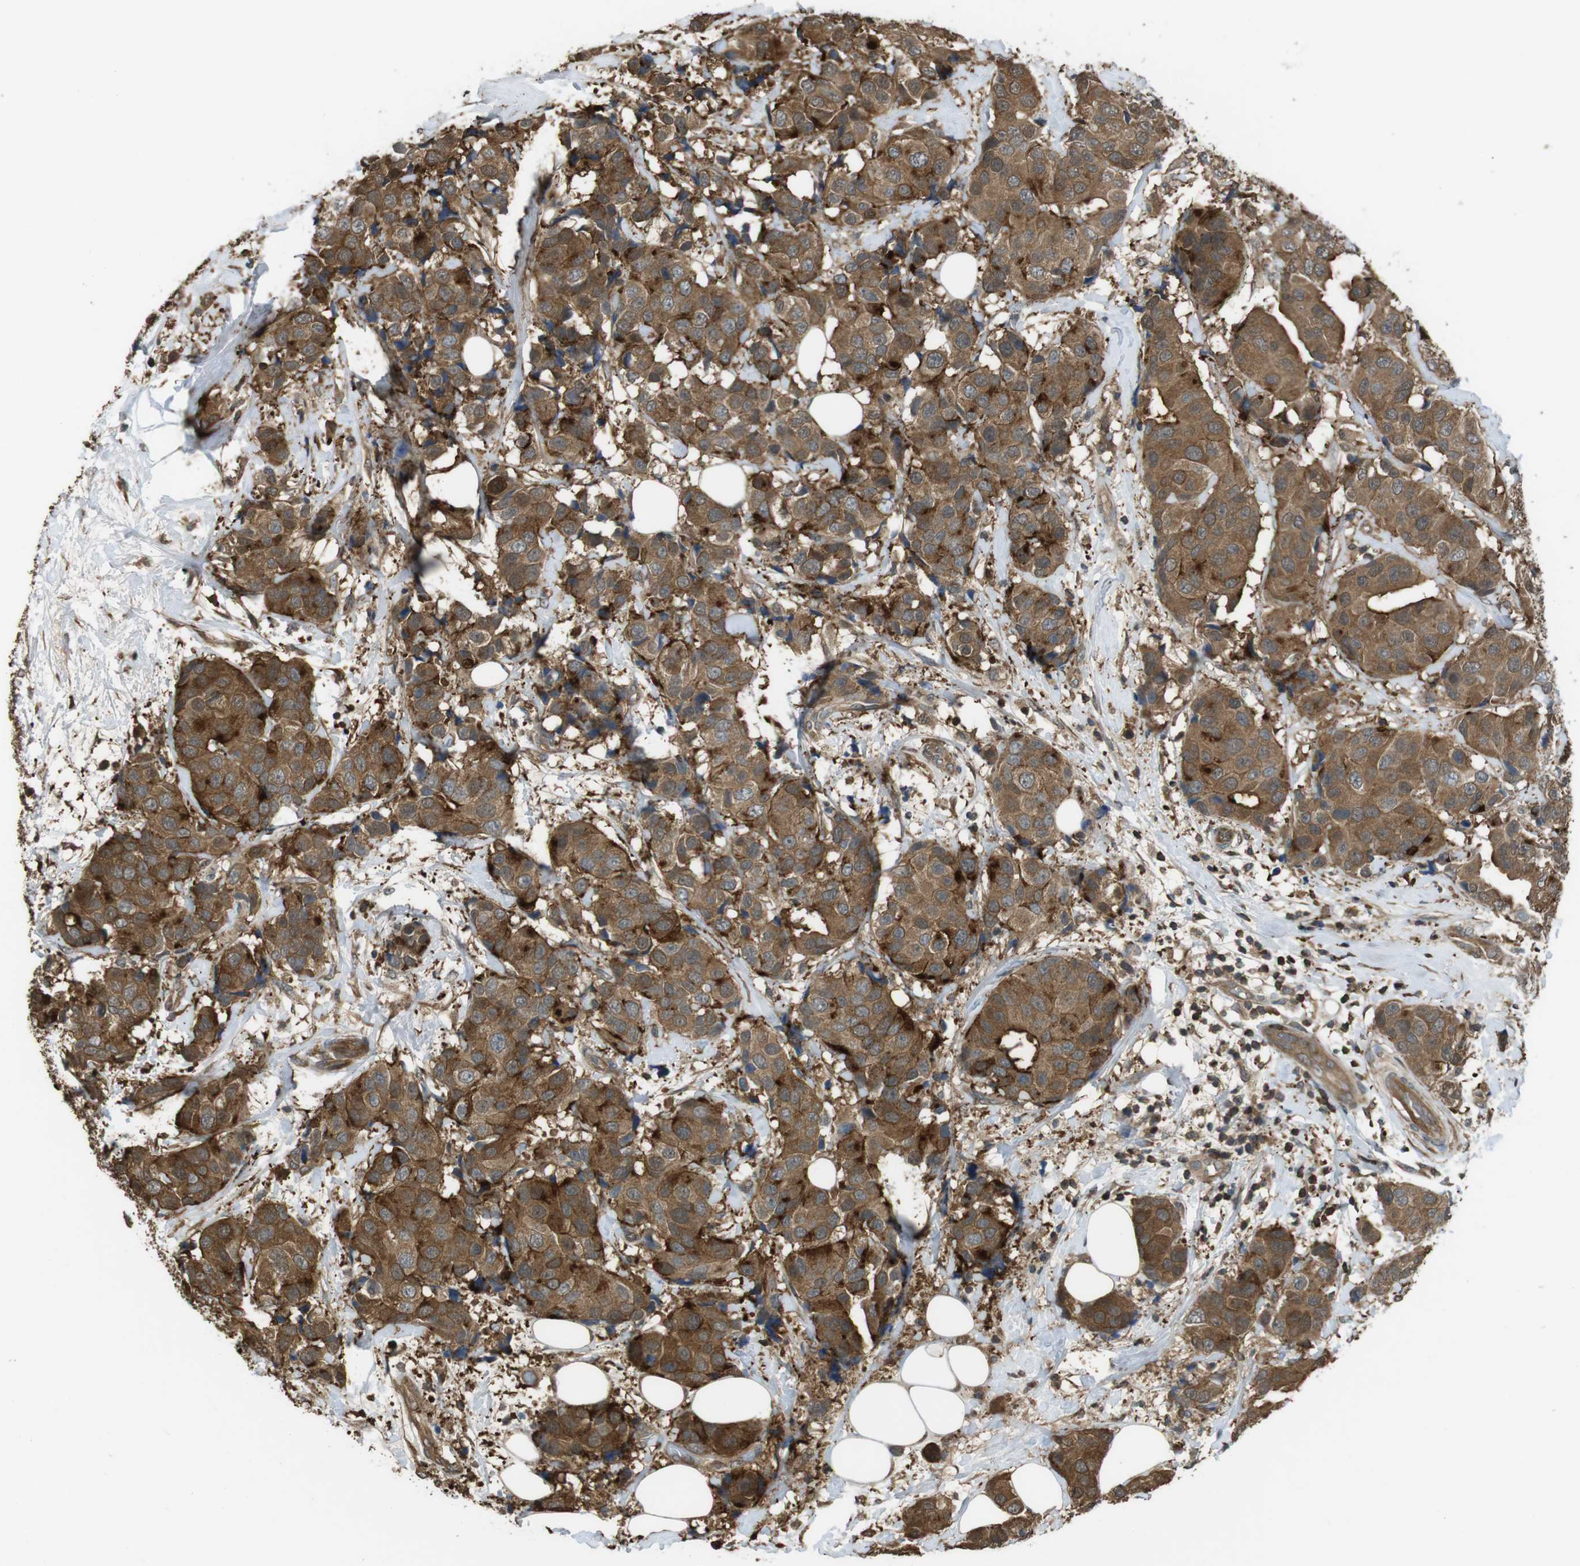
{"staining": {"intensity": "moderate", "quantity": ">75%", "location": "cytoplasmic/membranous"}, "tissue": "breast cancer", "cell_type": "Tumor cells", "image_type": "cancer", "snomed": [{"axis": "morphology", "description": "Normal tissue, NOS"}, {"axis": "morphology", "description": "Duct carcinoma"}, {"axis": "topography", "description": "Breast"}], "caption": "An image of human breast cancer stained for a protein shows moderate cytoplasmic/membranous brown staining in tumor cells.", "gene": "ARHGDIA", "patient": {"sex": "female", "age": 39}}